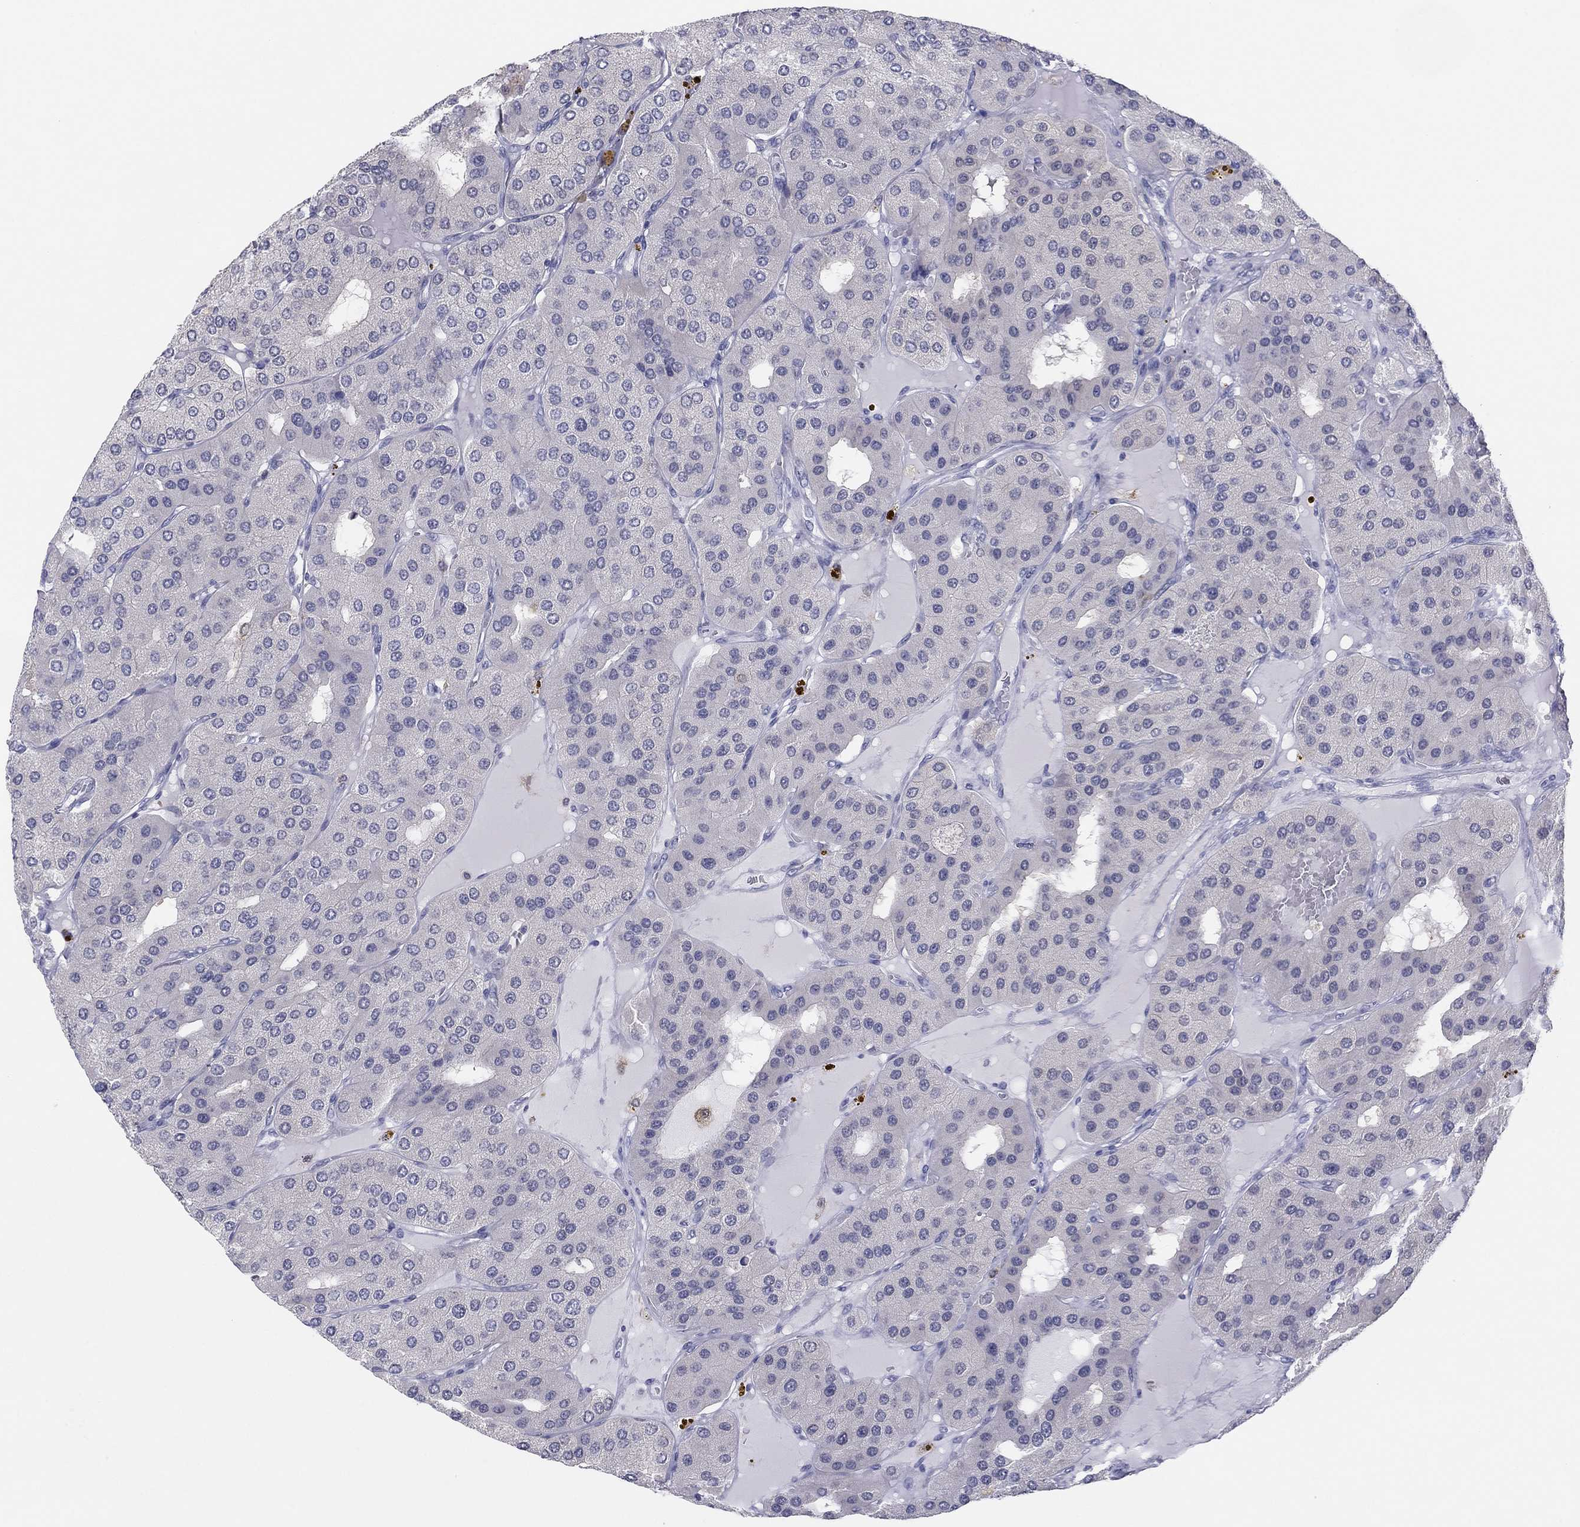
{"staining": {"intensity": "negative", "quantity": "none", "location": "none"}, "tissue": "parathyroid gland", "cell_type": "Glandular cells", "image_type": "normal", "snomed": [{"axis": "morphology", "description": "Normal tissue, NOS"}, {"axis": "morphology", "description": "Adenoma, NOS"}, {"axis": "topography", "description": "Parathyroid gland"}], "caption": "A photomicrograph of parathyroid gland stained for a protein reveals no brown staining in glandular cells.", "gene": "PDXK", "patient": {"sex": "female", "age": 86}}